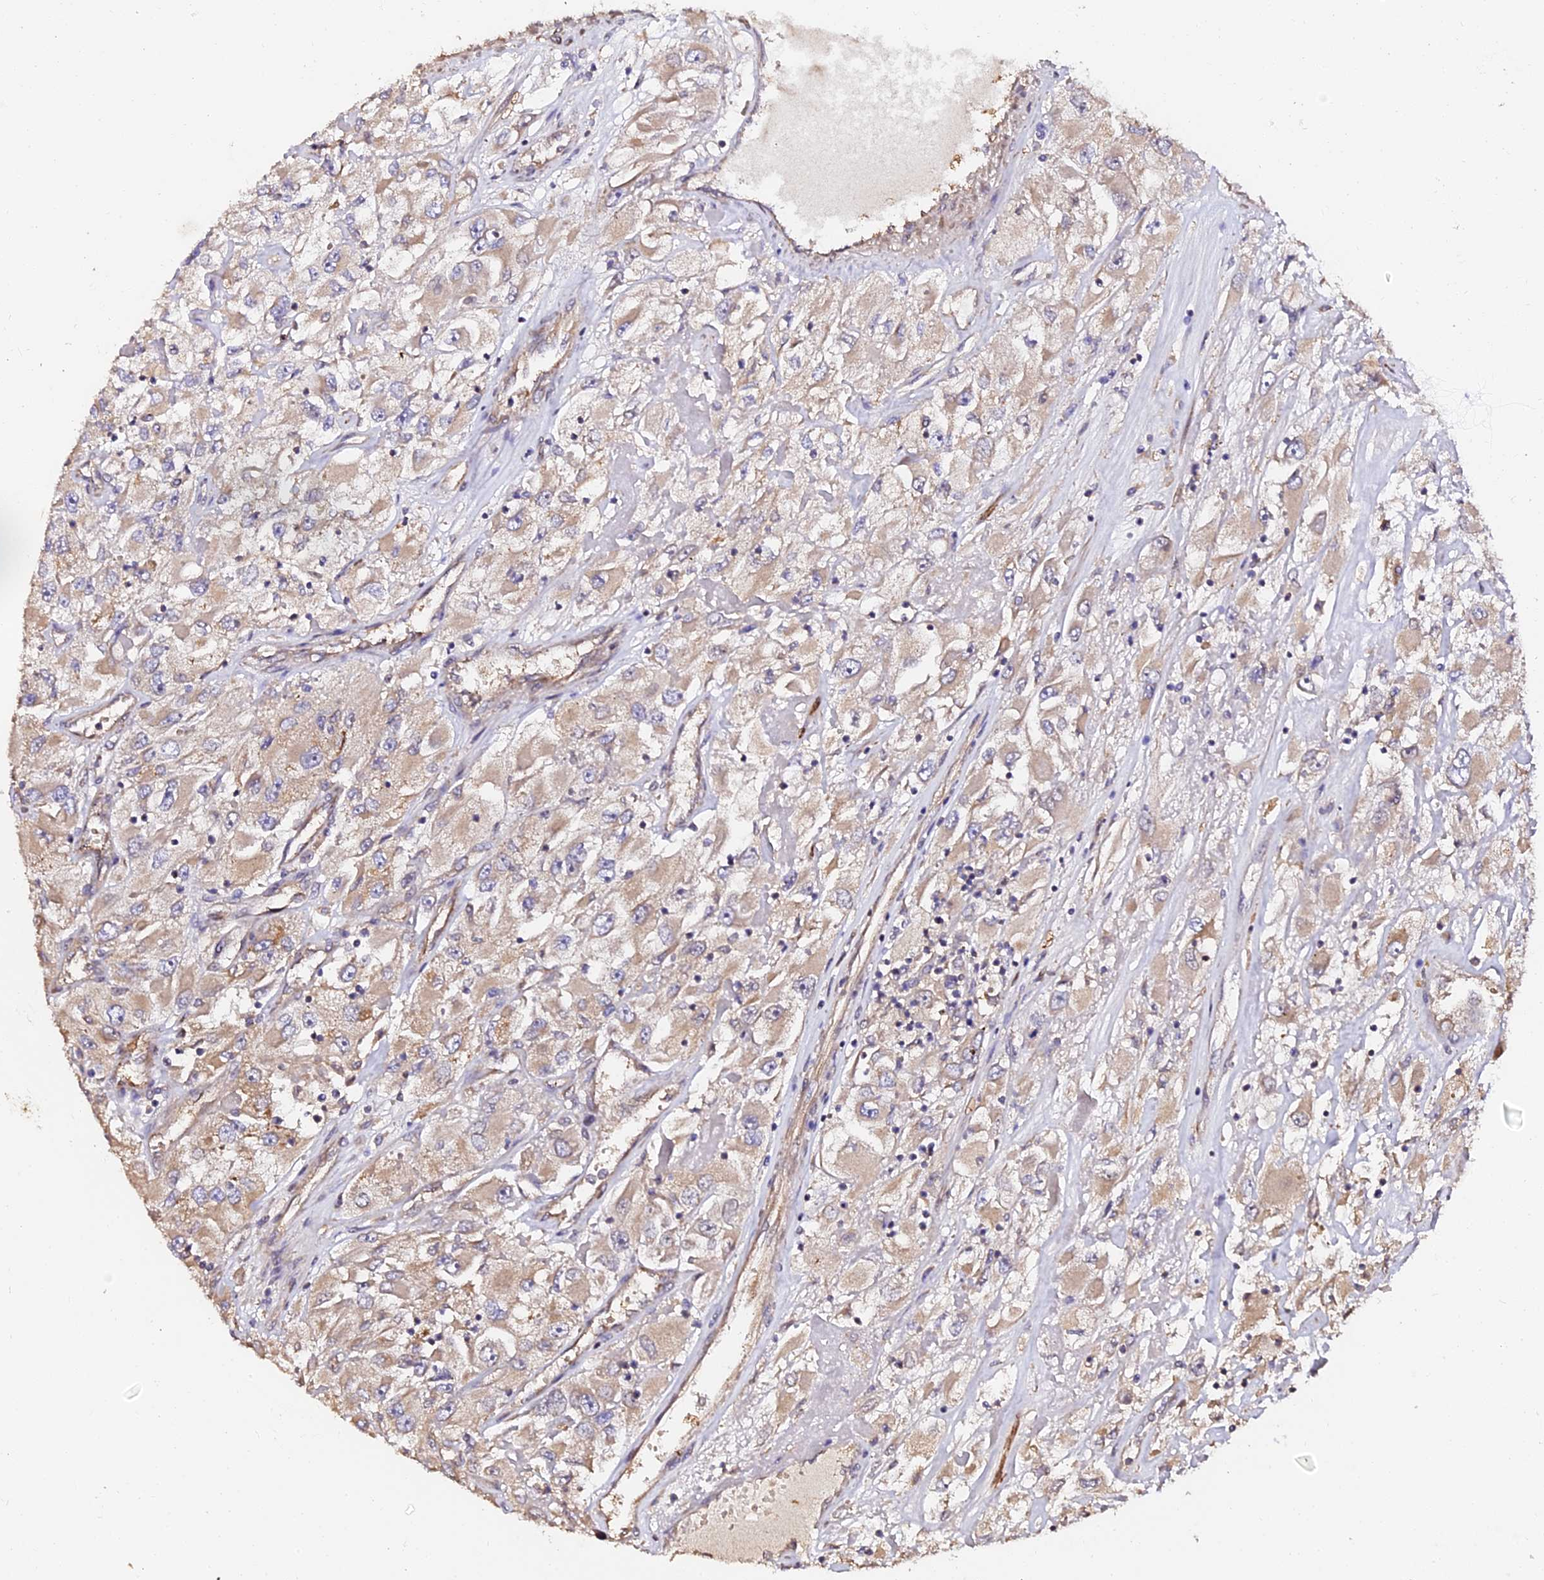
{"staining": {"intensity": "weak", "quantity": "25%-75%", "location": "cytoplasmic/membranous"}, "tissue": "renal cancer", "cell_type": "Tumor cells", "image_type": "cancer", "snomed": [{"axis": "morphology", "description": "Adenocarcinoma, NOS"}, {"axis": "topography", "description": "Kidney"}], "caption": "High-magnification brightfield microscopy of adenocarcinoma (renal) stained with DAB (3,3'-diaminobenzidine) (brown) and counterstained with hematoxylin (blue). tumor cells exhibit weak cytoplasmic/membranous staining is identified in approximately25%-75% of cells.", "gene": "TDO2", "patient": {"sex": "female", "age": 52}}